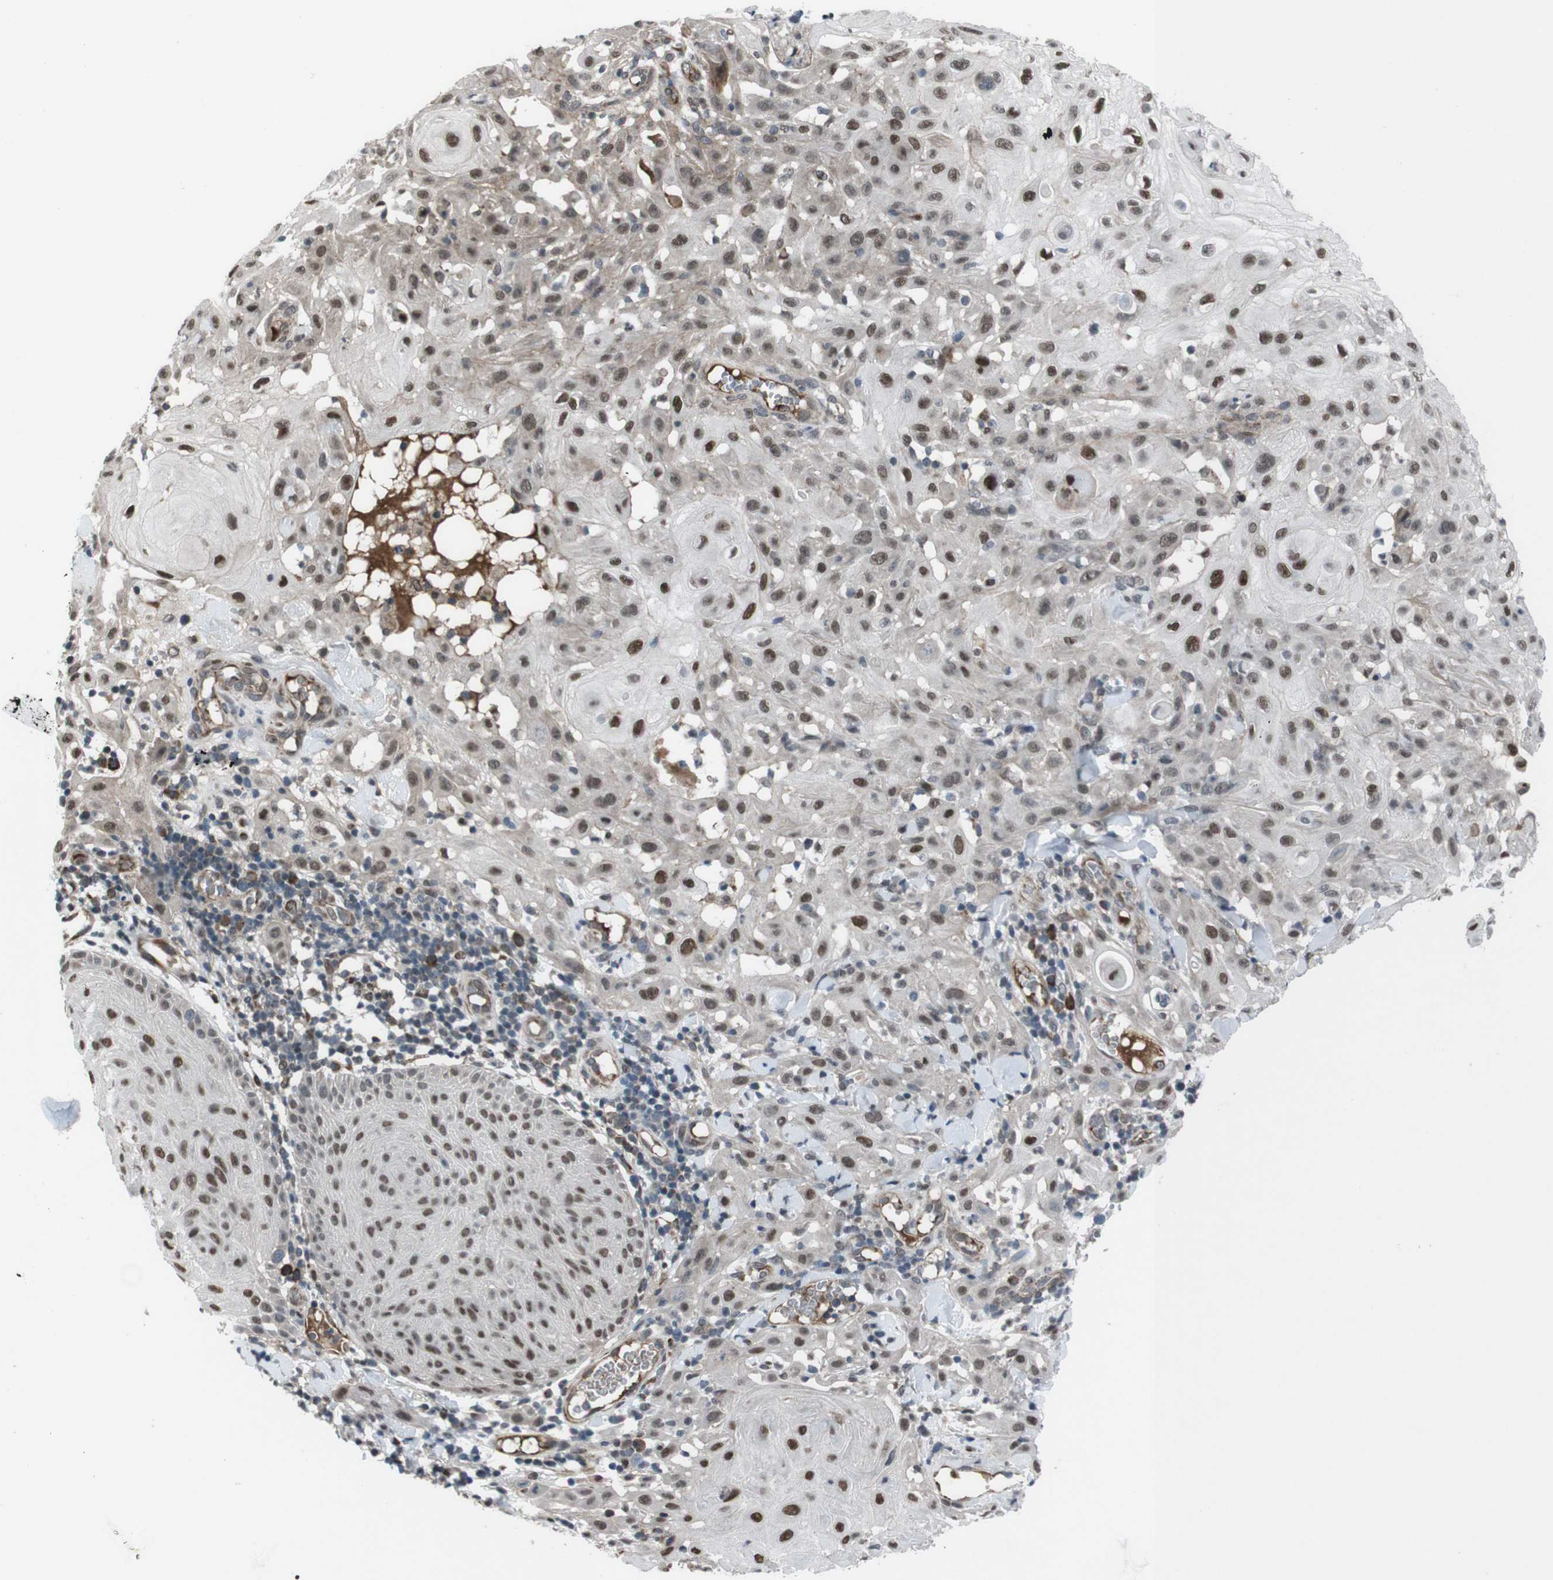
{"staining": {"intensity": "moderate", "quantity": "25%-75%", "location": "nuclear"}, "tissue": "skin cancer", "cell_type": "Tumor cells", "image_type": "cancer", "snomed": [{"axis": "morphology", "description": "Squamous cell carcinoma, NOS"}, {"axis": "topography", "description": "Skin"}], "caption": "A histopathology image showing moderate nuclear expression in approximately 25%-75% of tumor cells in skin squamous cell carcinoma, as visualized by brown immunohistochemical staining.", "gene": "SS18L1", "patient": {"sex": "male", "age": 24}}